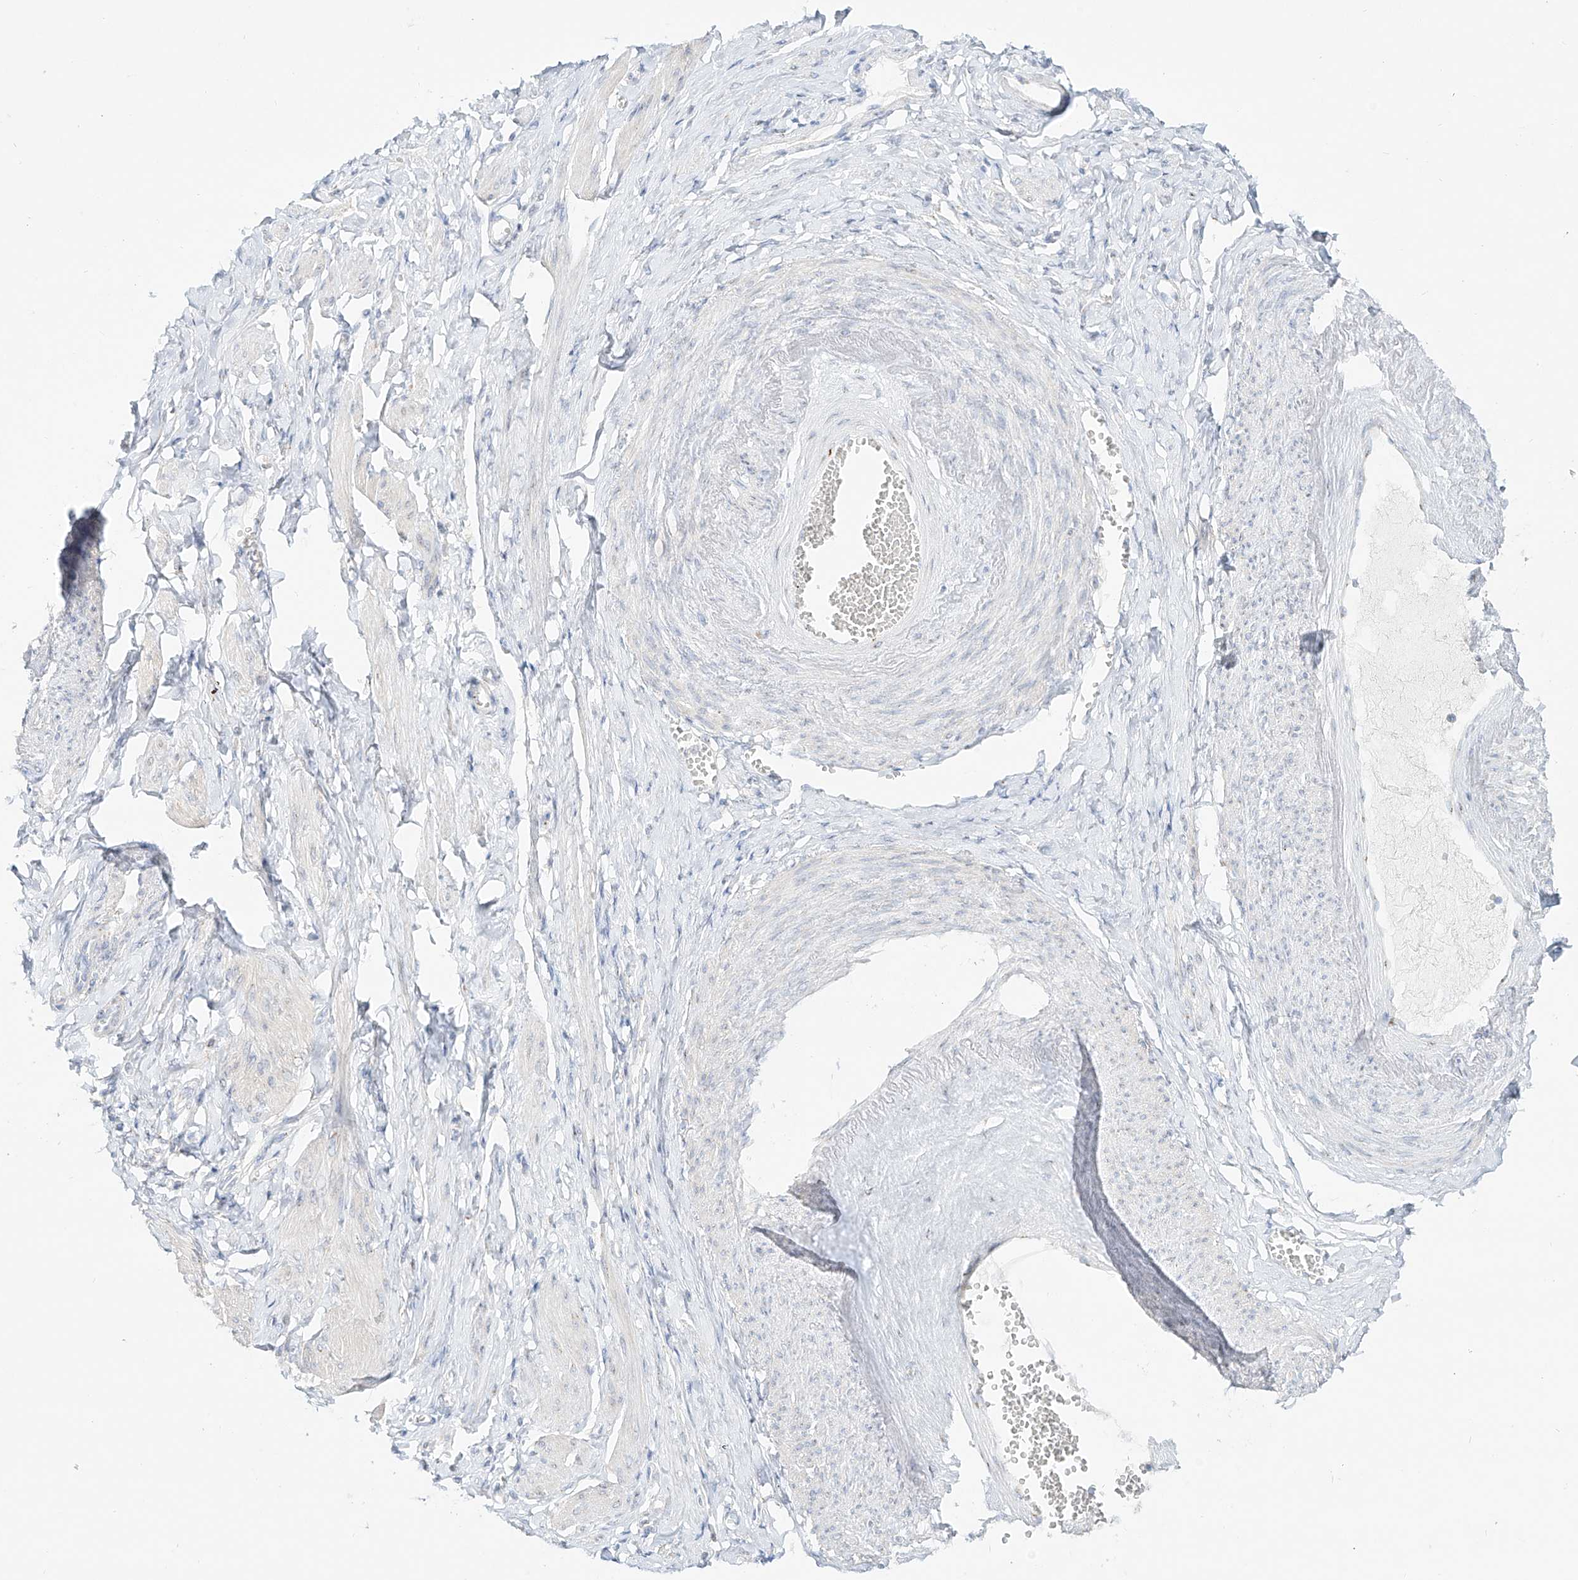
{"staining": {"intensity": "negative", "quantity": "none", "location": "none"}, "tissue": "adipose tissue", "cell_type": "Adipocytes", "image_type": "normal", "snomed": [{"axis": "morphology", "description": "Normal tissue, NOS"}, {"axis": "topography", "description": "Vascular tissue"}, {"axis": "topography", "description": "Fallopian tube"}, {"axis": "topography", "description": "Ovary"}], "caption": "High magnification brightfield microscopy of normal adipose tissue stained with DAB (3,3'-diaminobenzidine) (brown) and counterstained with hematoxylin (blue): adipocytes show no significant positivity.", "gene": "BSDC1", "patient": {"sex": "female", "age": 67}}